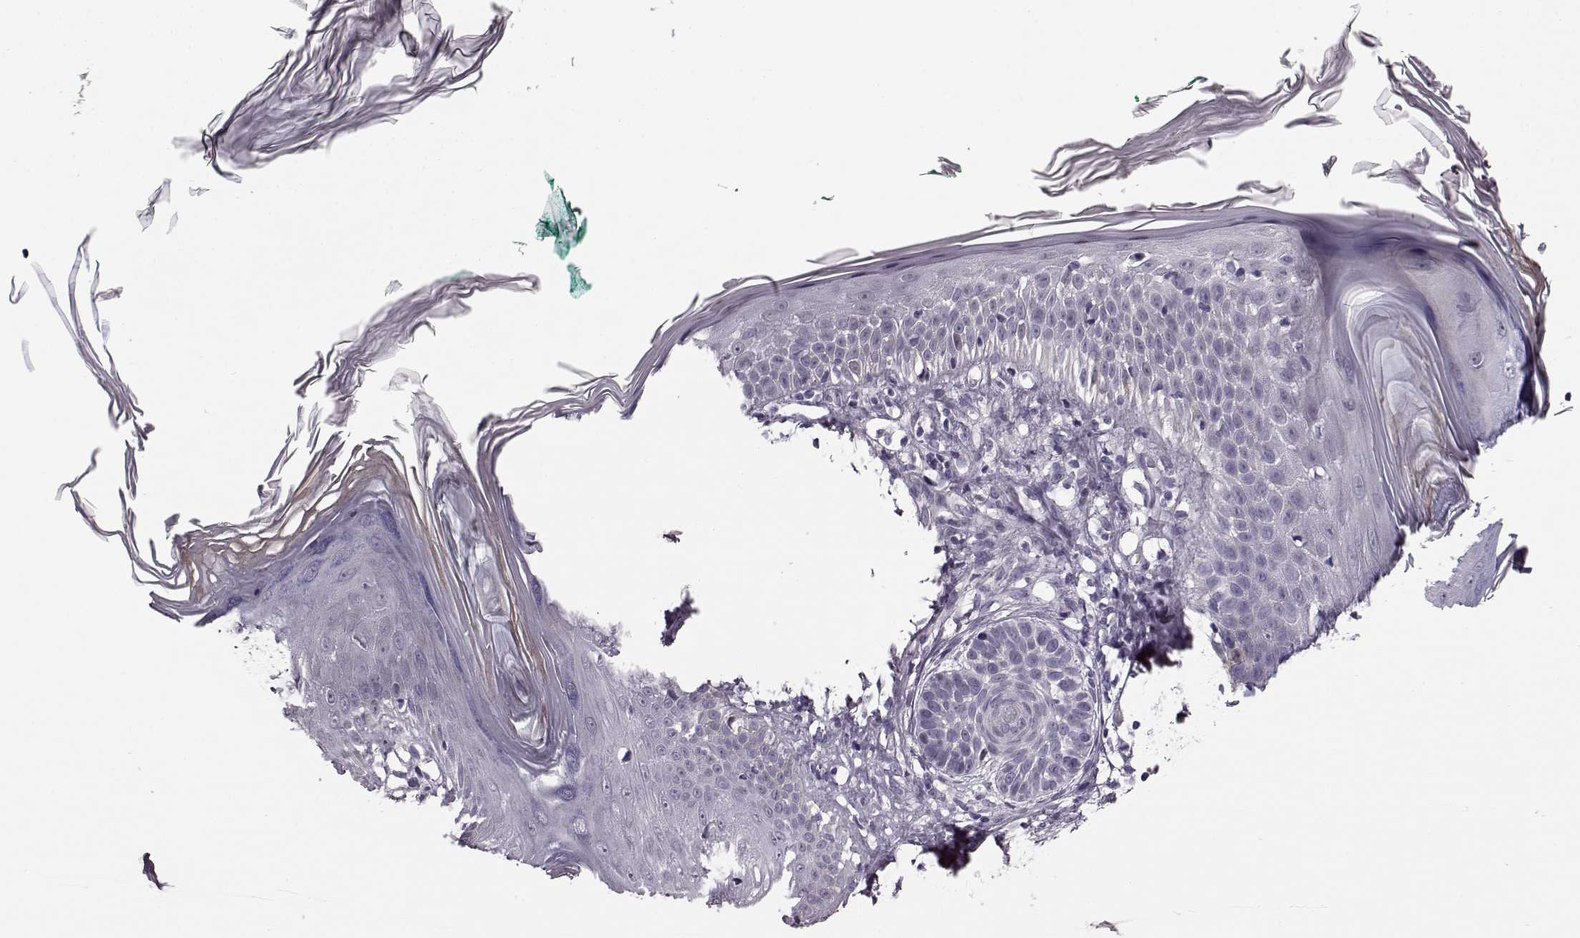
{"staining": {"intensity": "negative", "quantity": "none", "location": "none"}, "tissue": "skin cancer", "cell_type": "Tumor cells", "image_type": "cancer", "snomed": [{"axis": "morphology", "description": "Basal cell carcinoma"}, {"axis": "topography", "description": "Skin"}], "caption": "Immunohistochemical staining of human skin cancer (basal cell carcinoma) exhibits no significant positivity in tumor cells.", "gene": "SLCO3A1", "patient": {"sex": "male", "age": 85}}